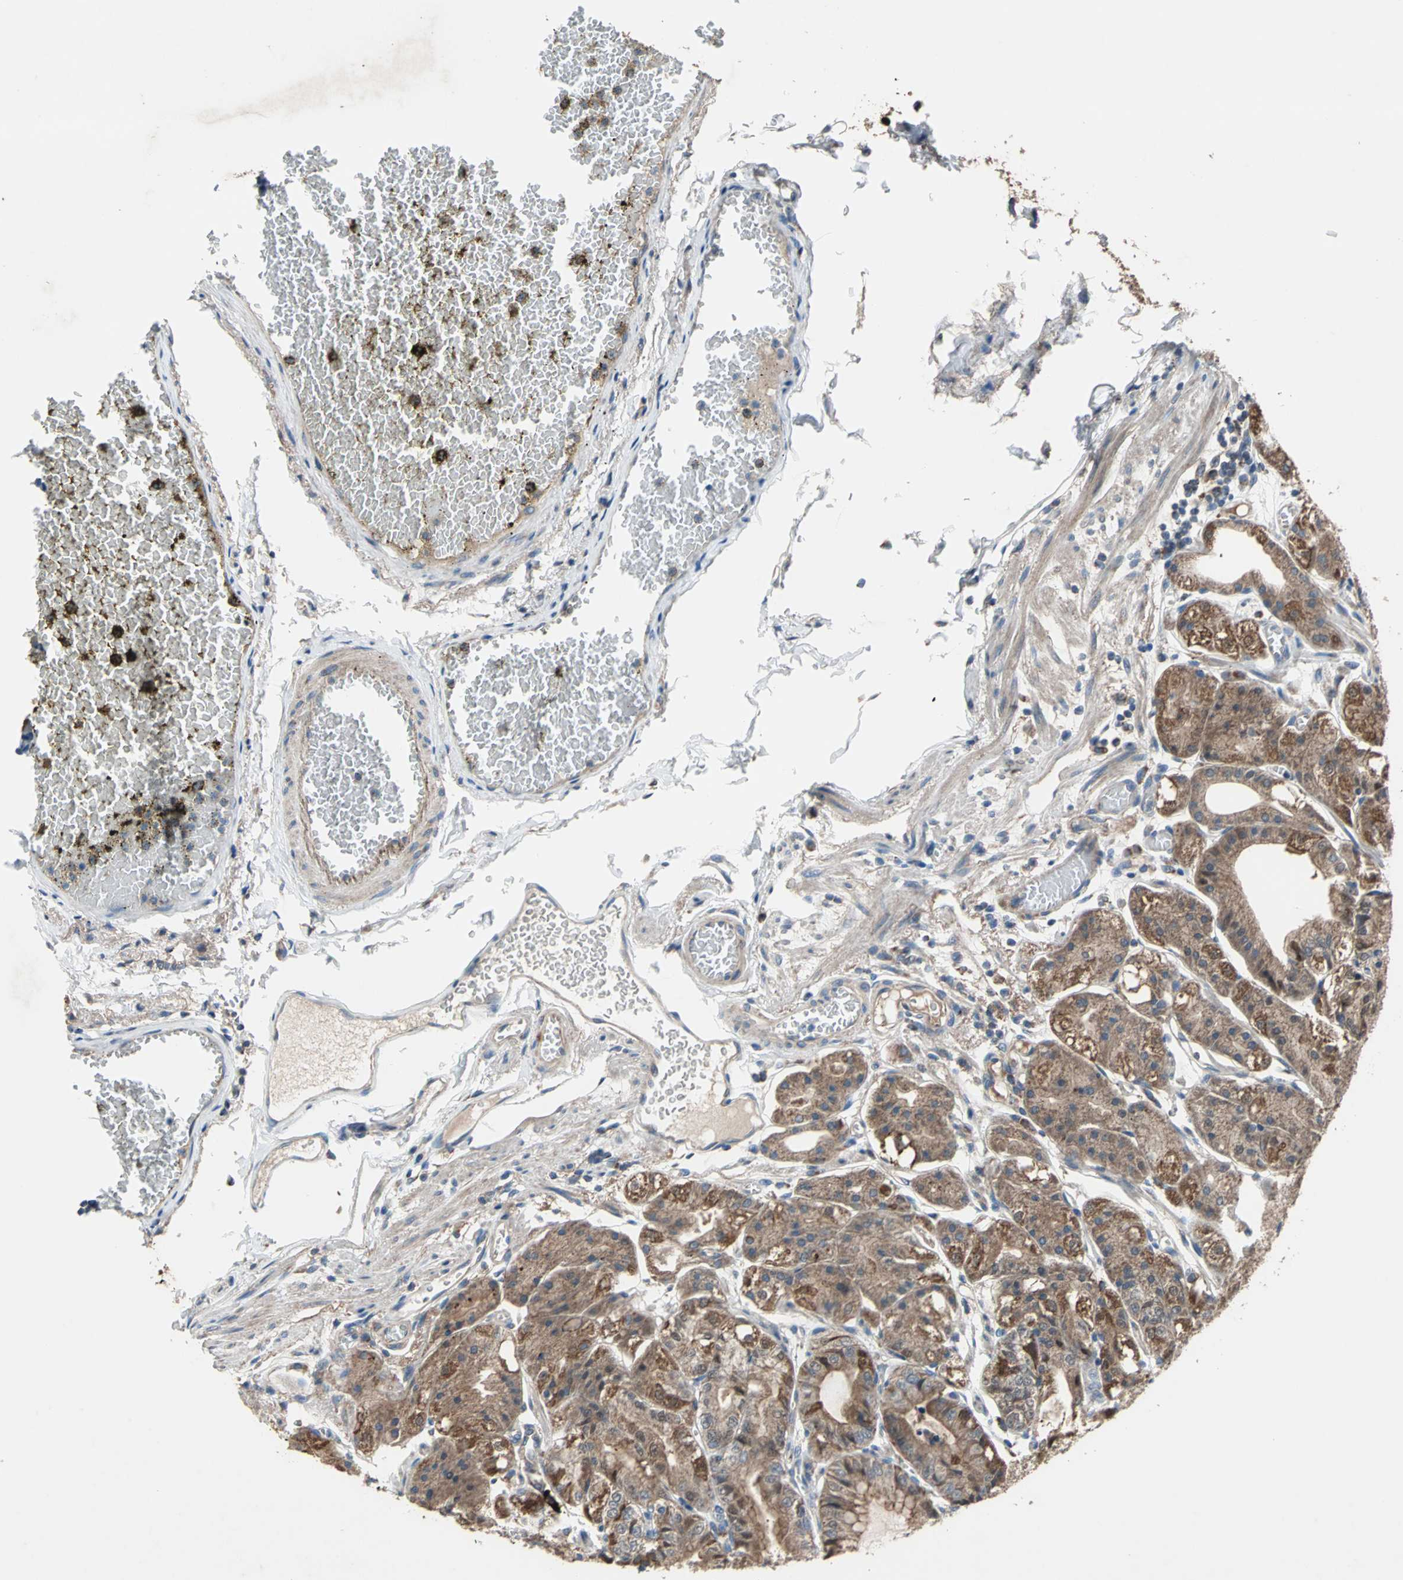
{"staining": {"intensity": "moderate", "quantity": ">75%", "location": "cytoplasmic/membranous,nuclear"}, "tissue": "stomach", "cell_type": "Glandular cells", "image_type": "normal", "snomed": [{"axis": "morphology", "description": "Normal tissue, NOS"}, {"axis": "topography", "description": "Stomach, lower"}], "caption": "Moderate cytoplasmic/membranous,nuclear staining is identified in about >75% of glandular cells in benign stomach. (IHC, brightfield microscopy, high magnification).", "gene": "TRAK1", "patient": {"sex": "male", "age": 71}}